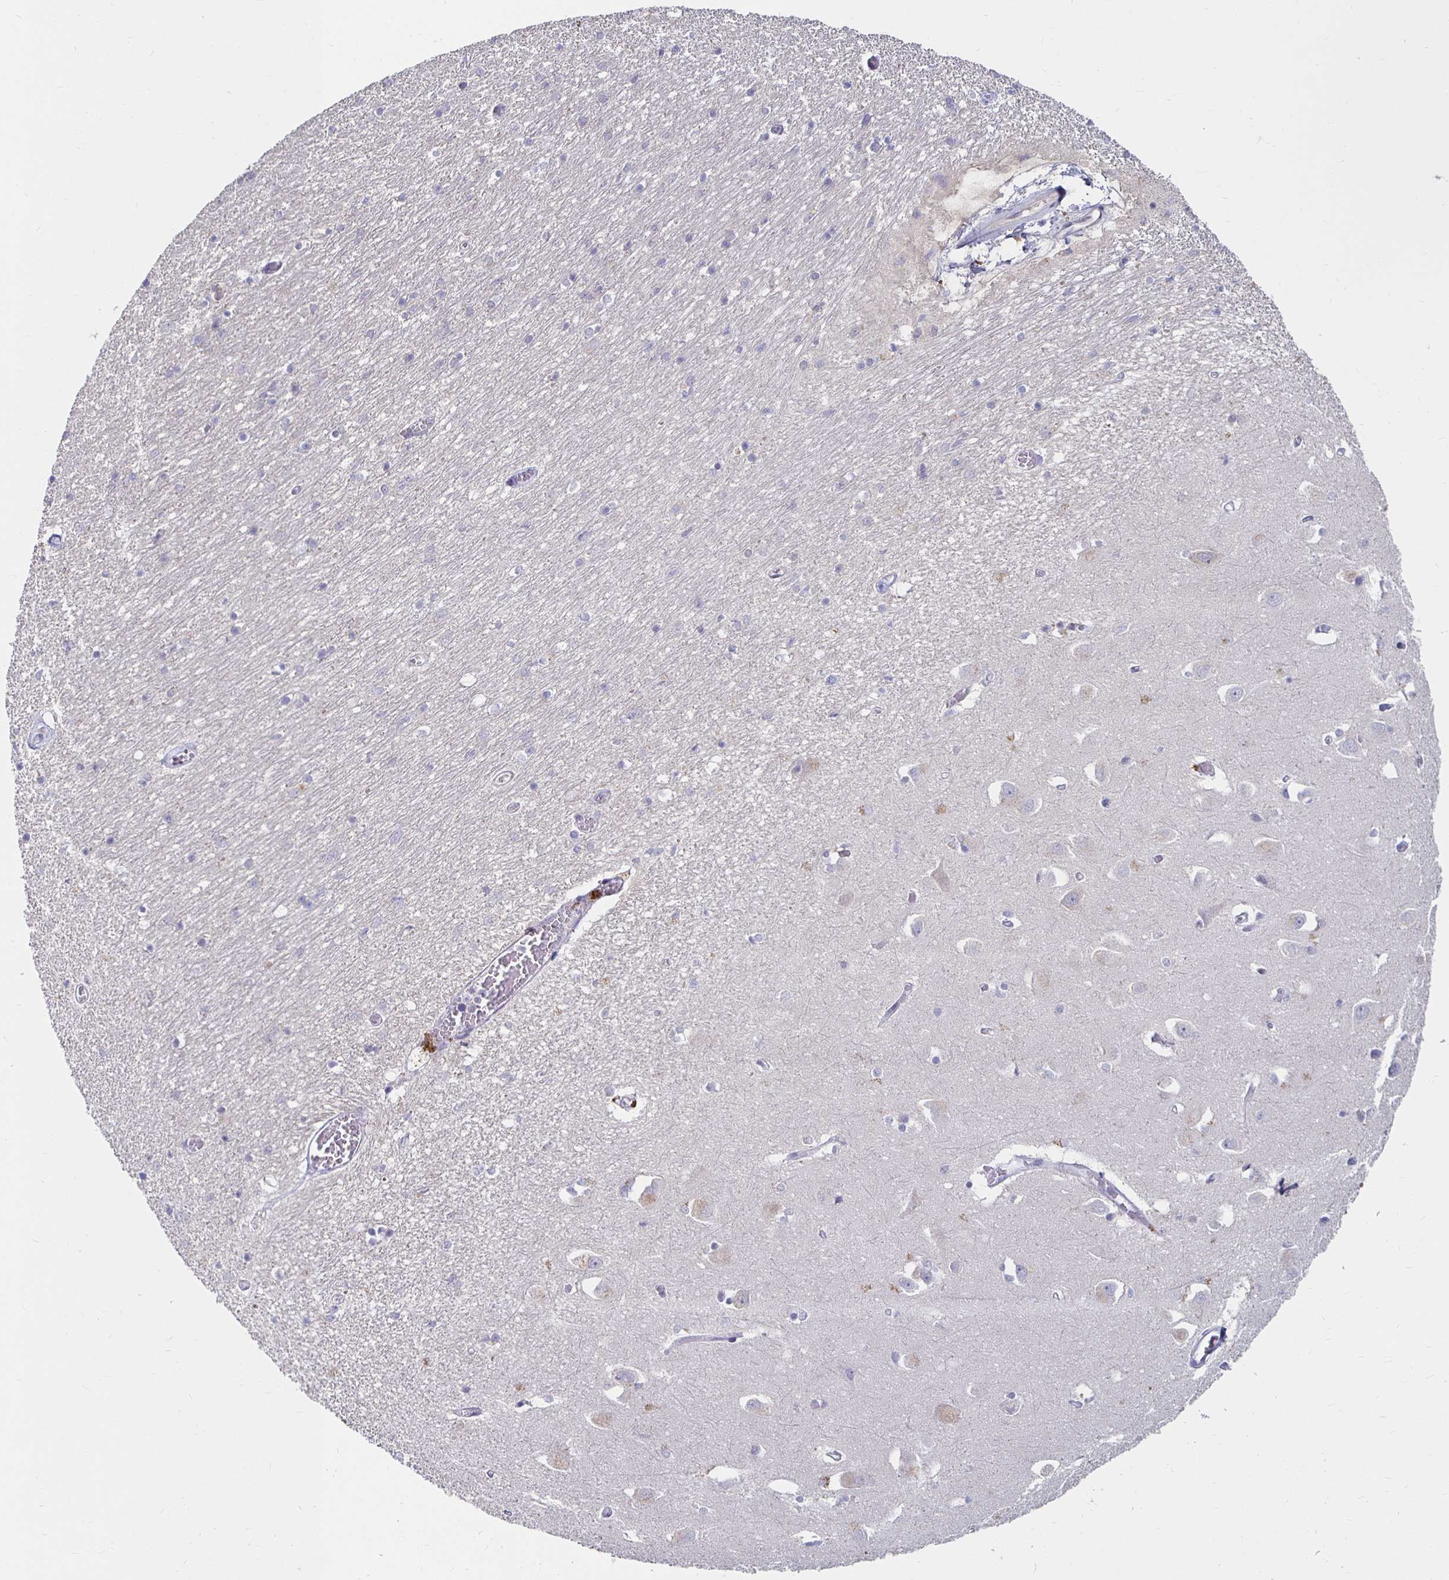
{"staining": {"intensity": "negative", "quantity": "none", "location": "none"}, "tissue": "caudate", "cell_type": "Glial cells", "image_type": "normal", "snomed": [{"axis": "morphology", "description": "Normal tissue, NOS"}, {"axis": "topography", "description": "Lateral ventricle wall"}, {"axis": "topography", "description": "Hippocampus"}], "caption": "IHC of benign human caudate shows no positivity in glial cells.", "gene": "RNF144B", "patient": {"sex": "female", "age": 63}}